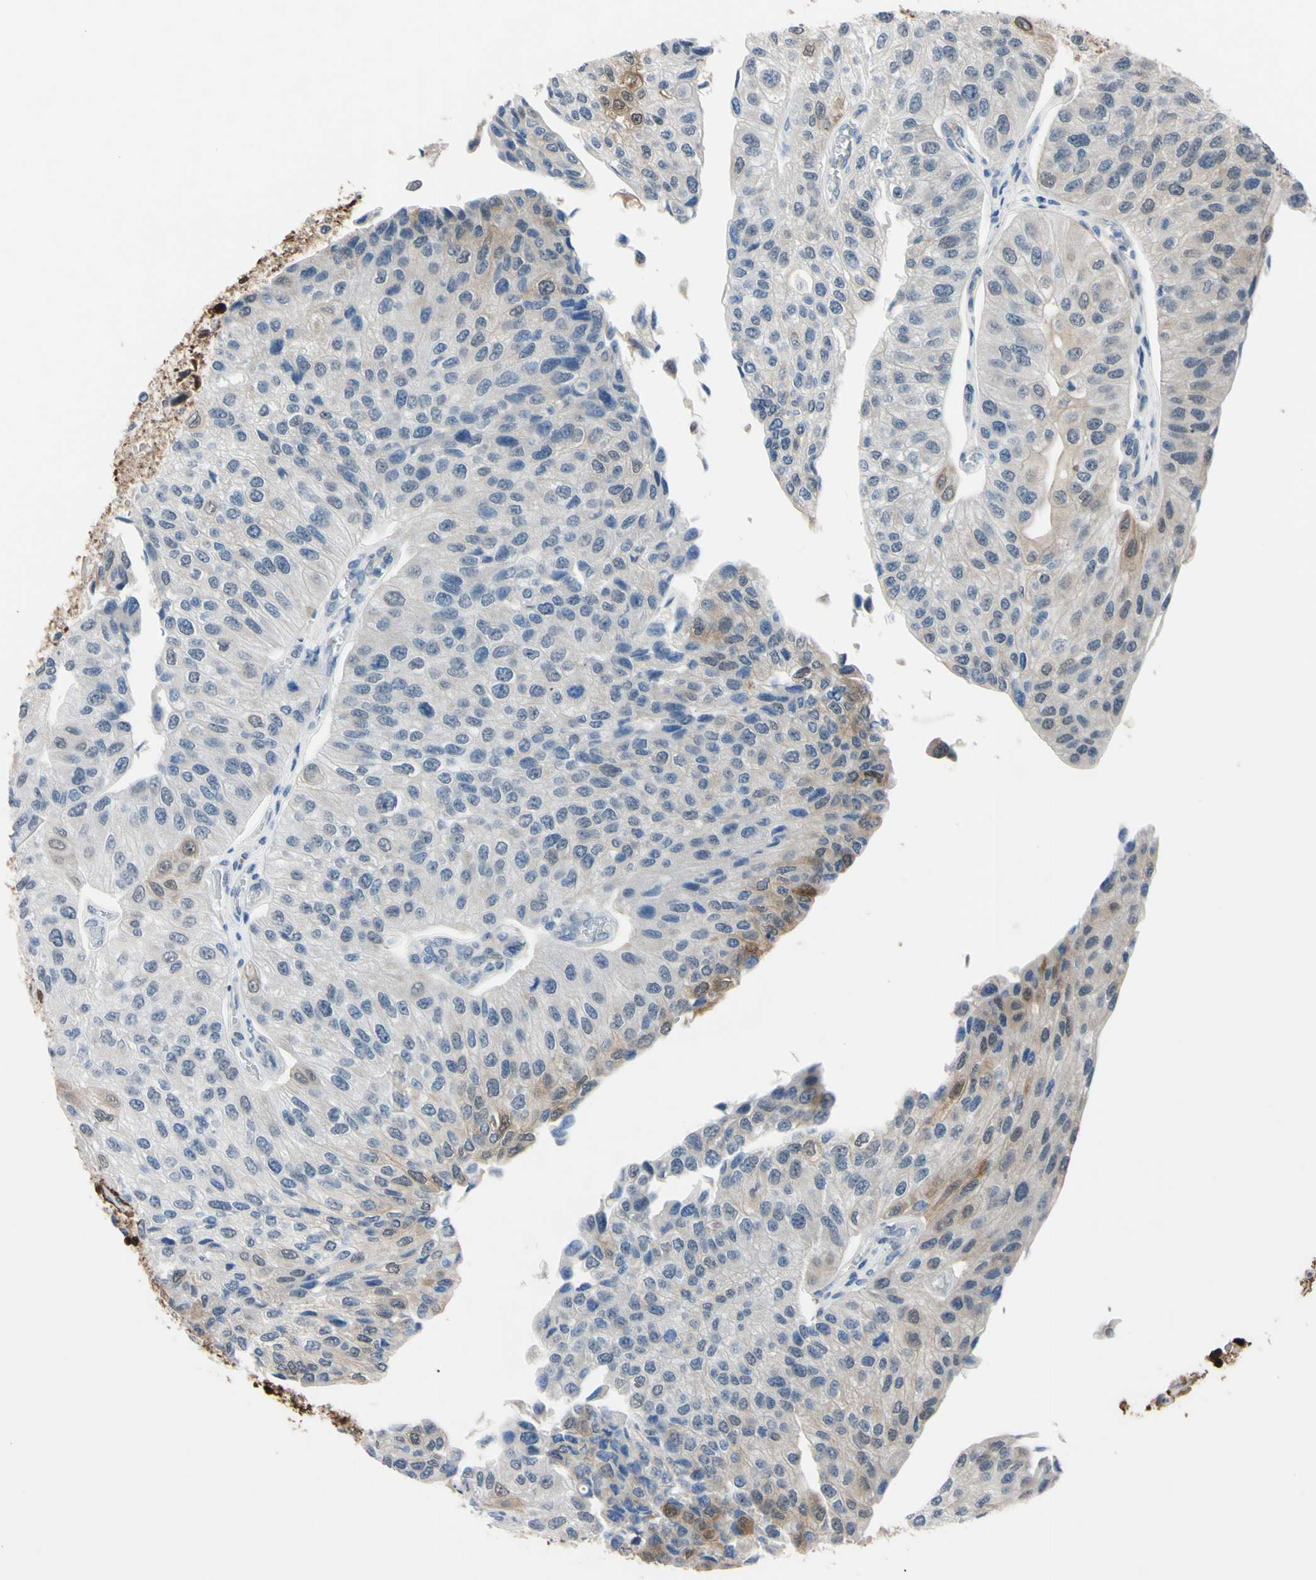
{"staining": {"intensity": "weak", "quantity": "25%-75%", "location": "cytoplasmic/membranous,nuclear"}, "tissue": "urothelial cancer", "cell_type": "Tumor cells", "image_type": "cancer", "snomed": [{"axis": "morphology", "description": "Urothelial carcinoma, High grade"}, {"axis": "topography", "description": "Kidney"}, {"axis": "topography", "description": "Urinary bladder"}], "caption": "Protein expression analysis of urothelial cancer reveals weak cytoplasmic/membranous and nuclear expression in about 25%-75% of tumor cells. (IHC, brightfield microscopy, high magnification).", "gene": "NOL3", "patient": {"sex": "male", "age": 77}}